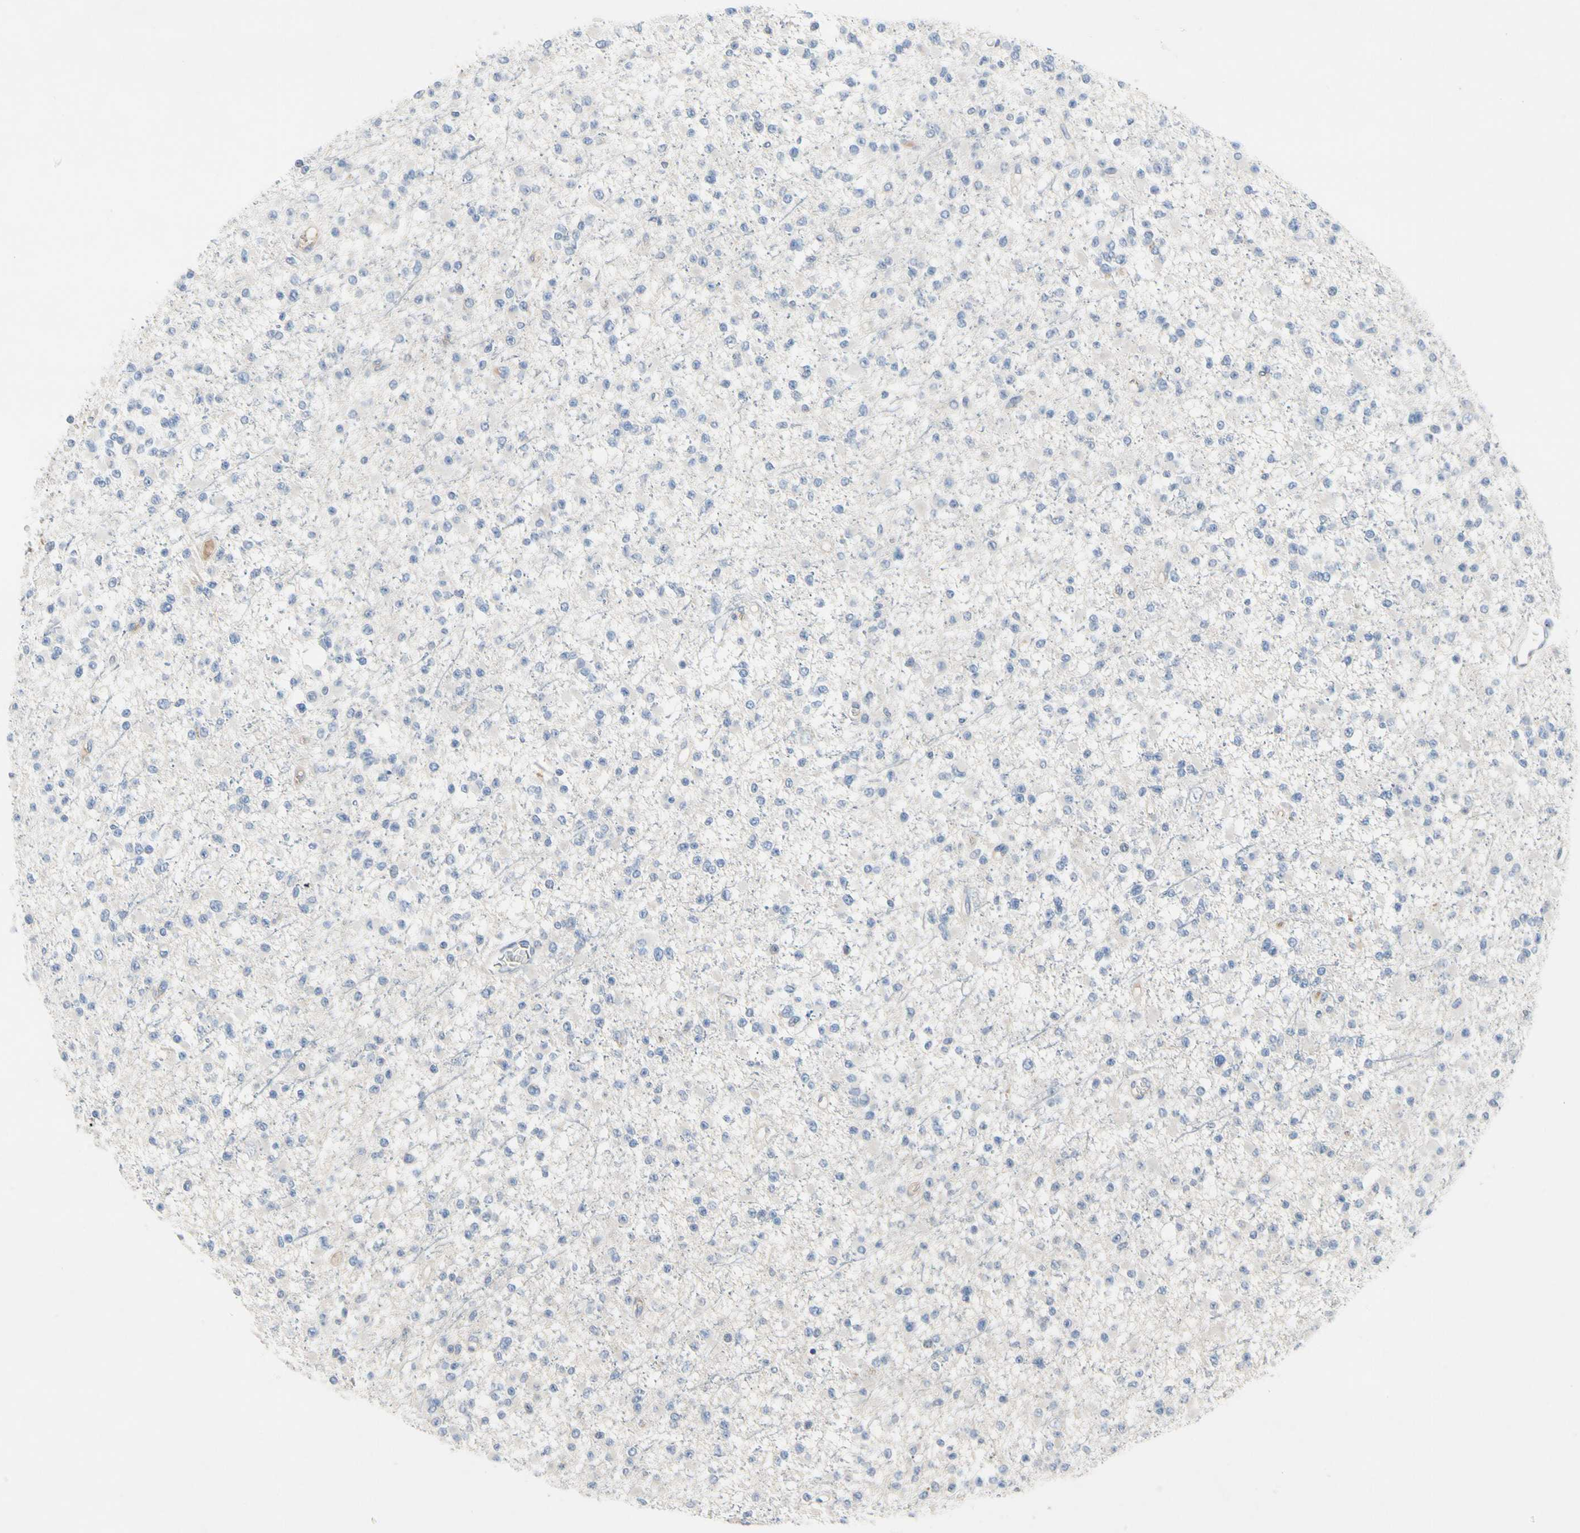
{"staining": {"intensity": "negative", "quantity": "none", "location": "none"}, "tissue": "glioma", "cell_type": "Tumor cells", "image_type": "cancer", "snomed": [{"axis": "morphology", "description": "Glioma, malignant, Low grade"}, {"axis": "topography", "description": "Brain"}], "caption": "There is no significant staining in tumor cells of low-grade glioma (malignant).", "gene": "ECRG4", "patient": {"sex": "female", "age": 22}}